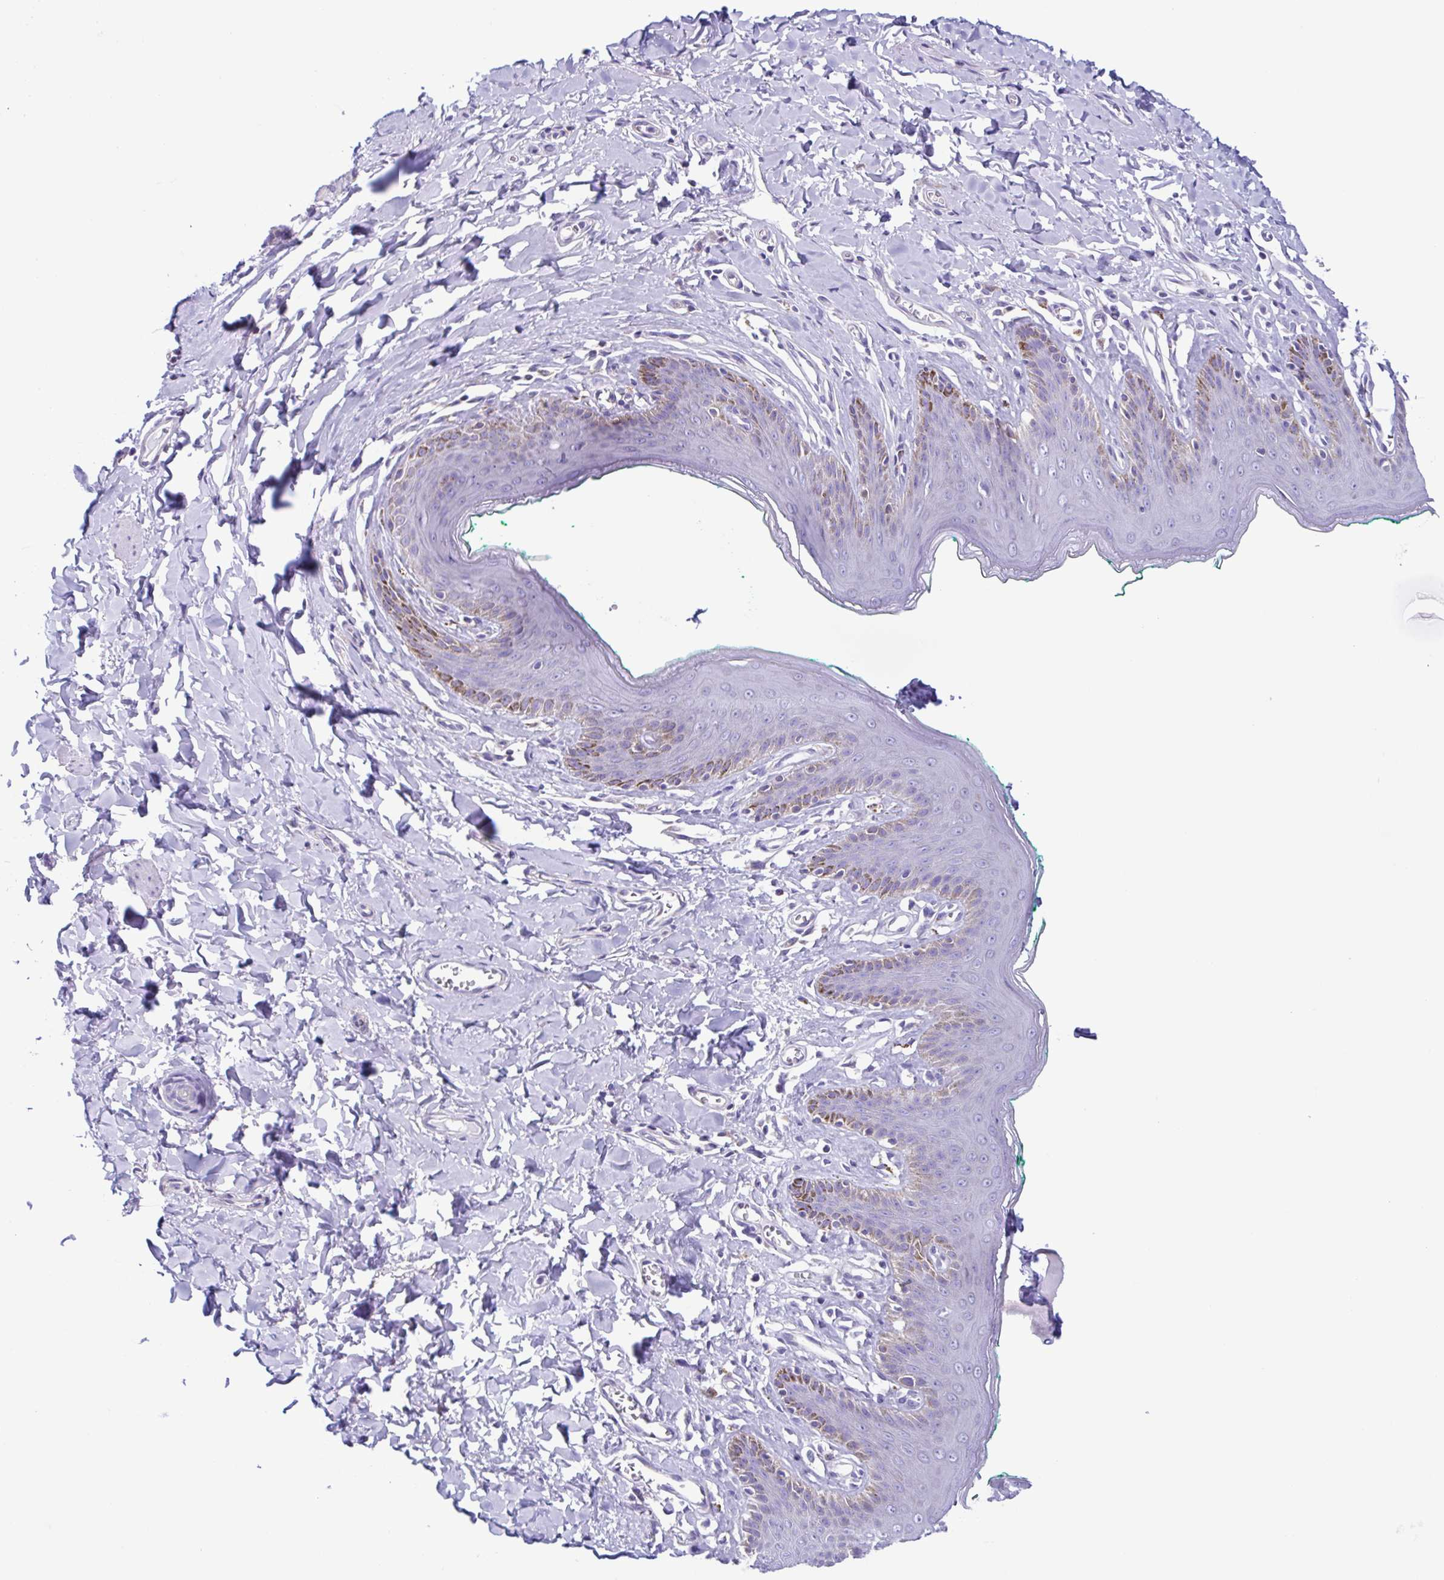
{"staining": {"intensity": "negative", "quantity": "none", "location": "none"}, "tissue": "skin", "cell_type": "Epidermal cells", "image_type": "normal", "snomed": [{"axis": "morphology", "description": "Normal tissue, NOS"}, {"axis": "topography", "description": "Vulva"}, {"axis": "topography", "description": "Peripheral nerve tissue"}], "caption": "IHC of unremarkable skin exhibits no positivity in epidermal cells.", "gene": "ACTRT3", "patient": {"sex": "female", "age": 66}}